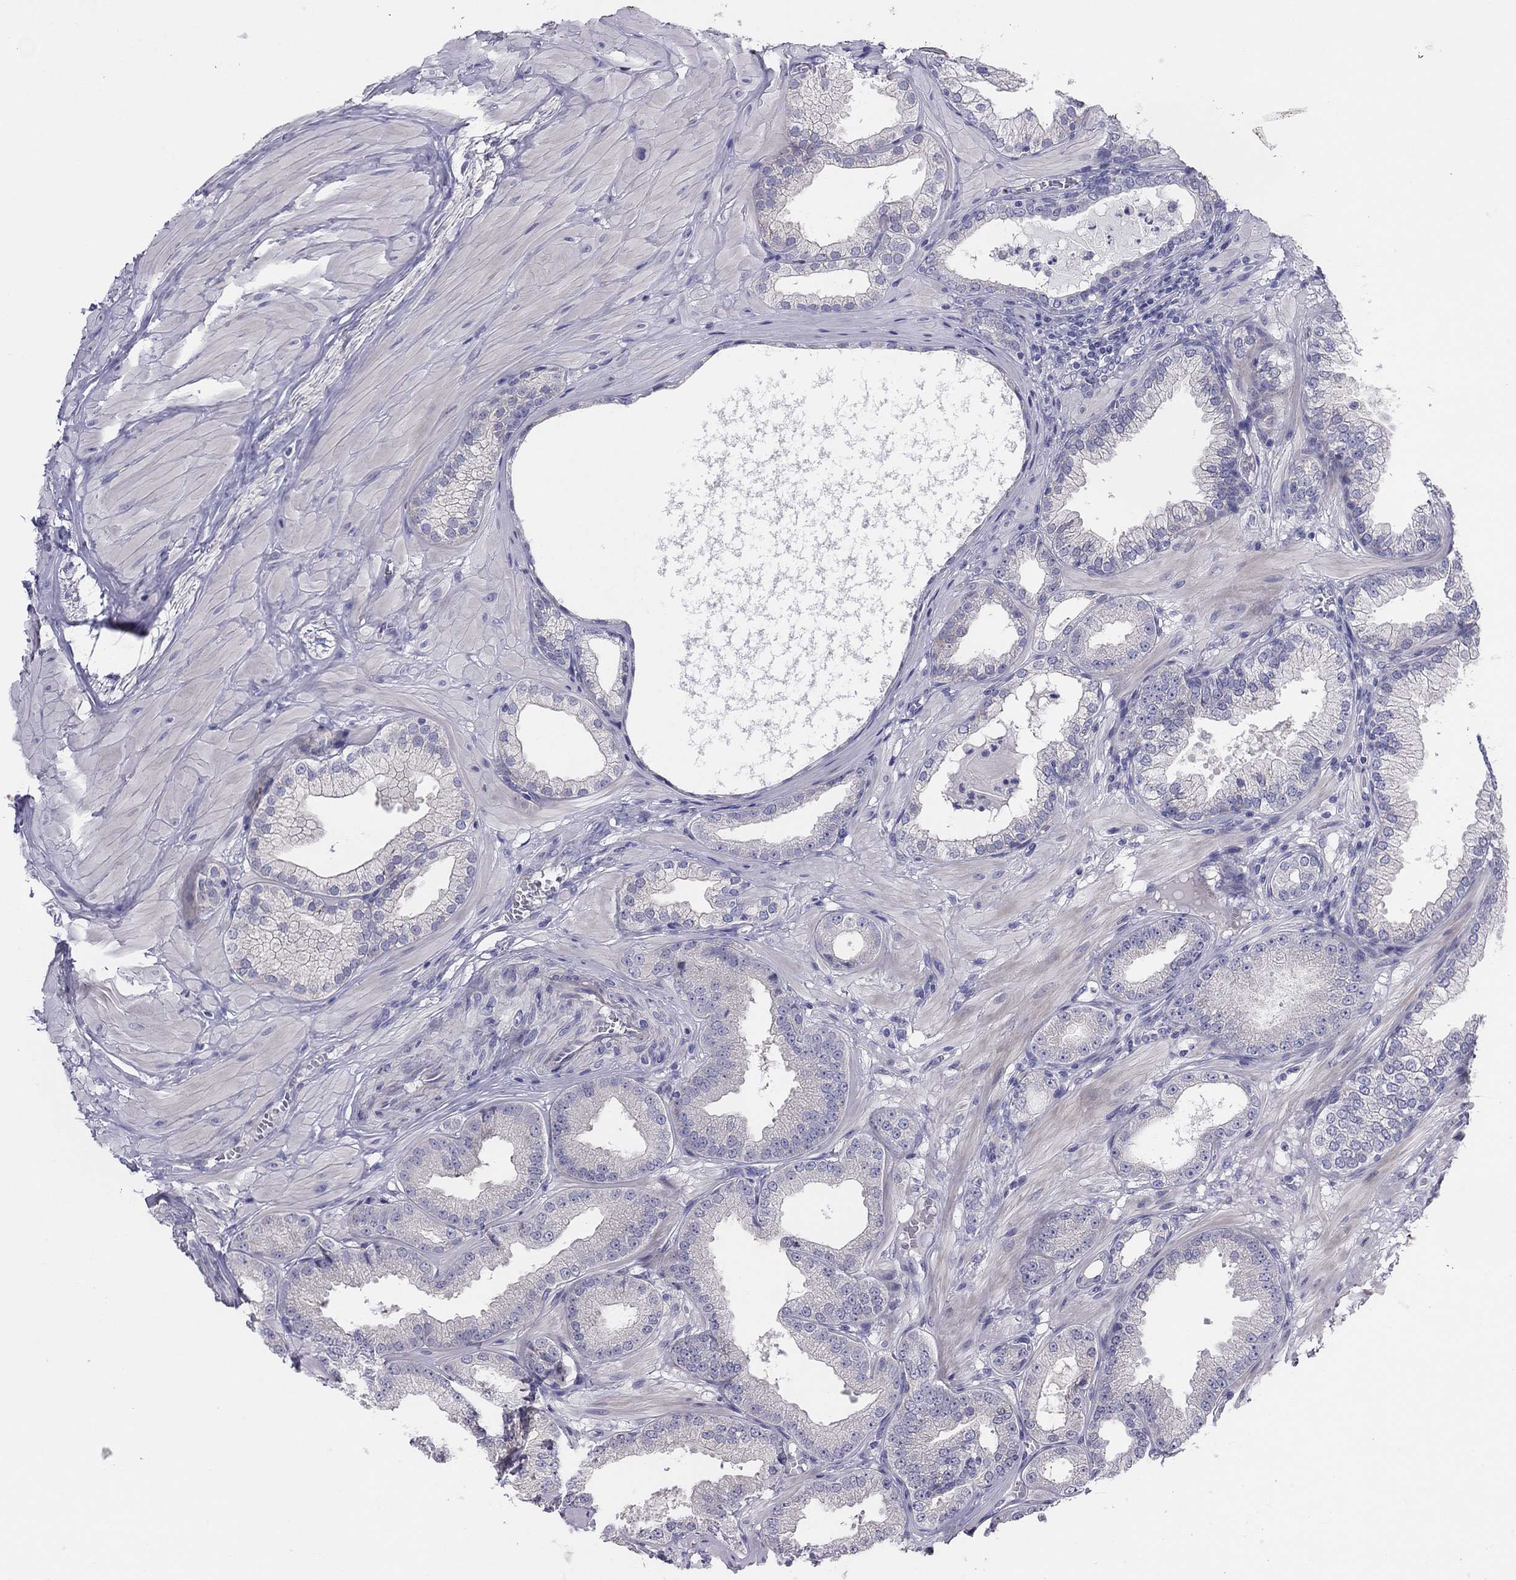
{"staining": {"intensity": "negative", "quantity": "none", "location": "none"}, "tissue": "prostate cancer", "cell_type": "Tumor cells", "image_type": "cancer", "snomed": [{"axis": "morphology", "description": "Adenocarcinoma, Low grade"}, {"axis": "topography", "description": "Prostate"}], "caption": "This is an immunohistochemistry micrograph of human prostate cancer (adenocarcinoma (low-grade)). There is no positivity in tumor cells.", "gene": "MGAT4C", "patient": {"sex": "male", "age": 55}}